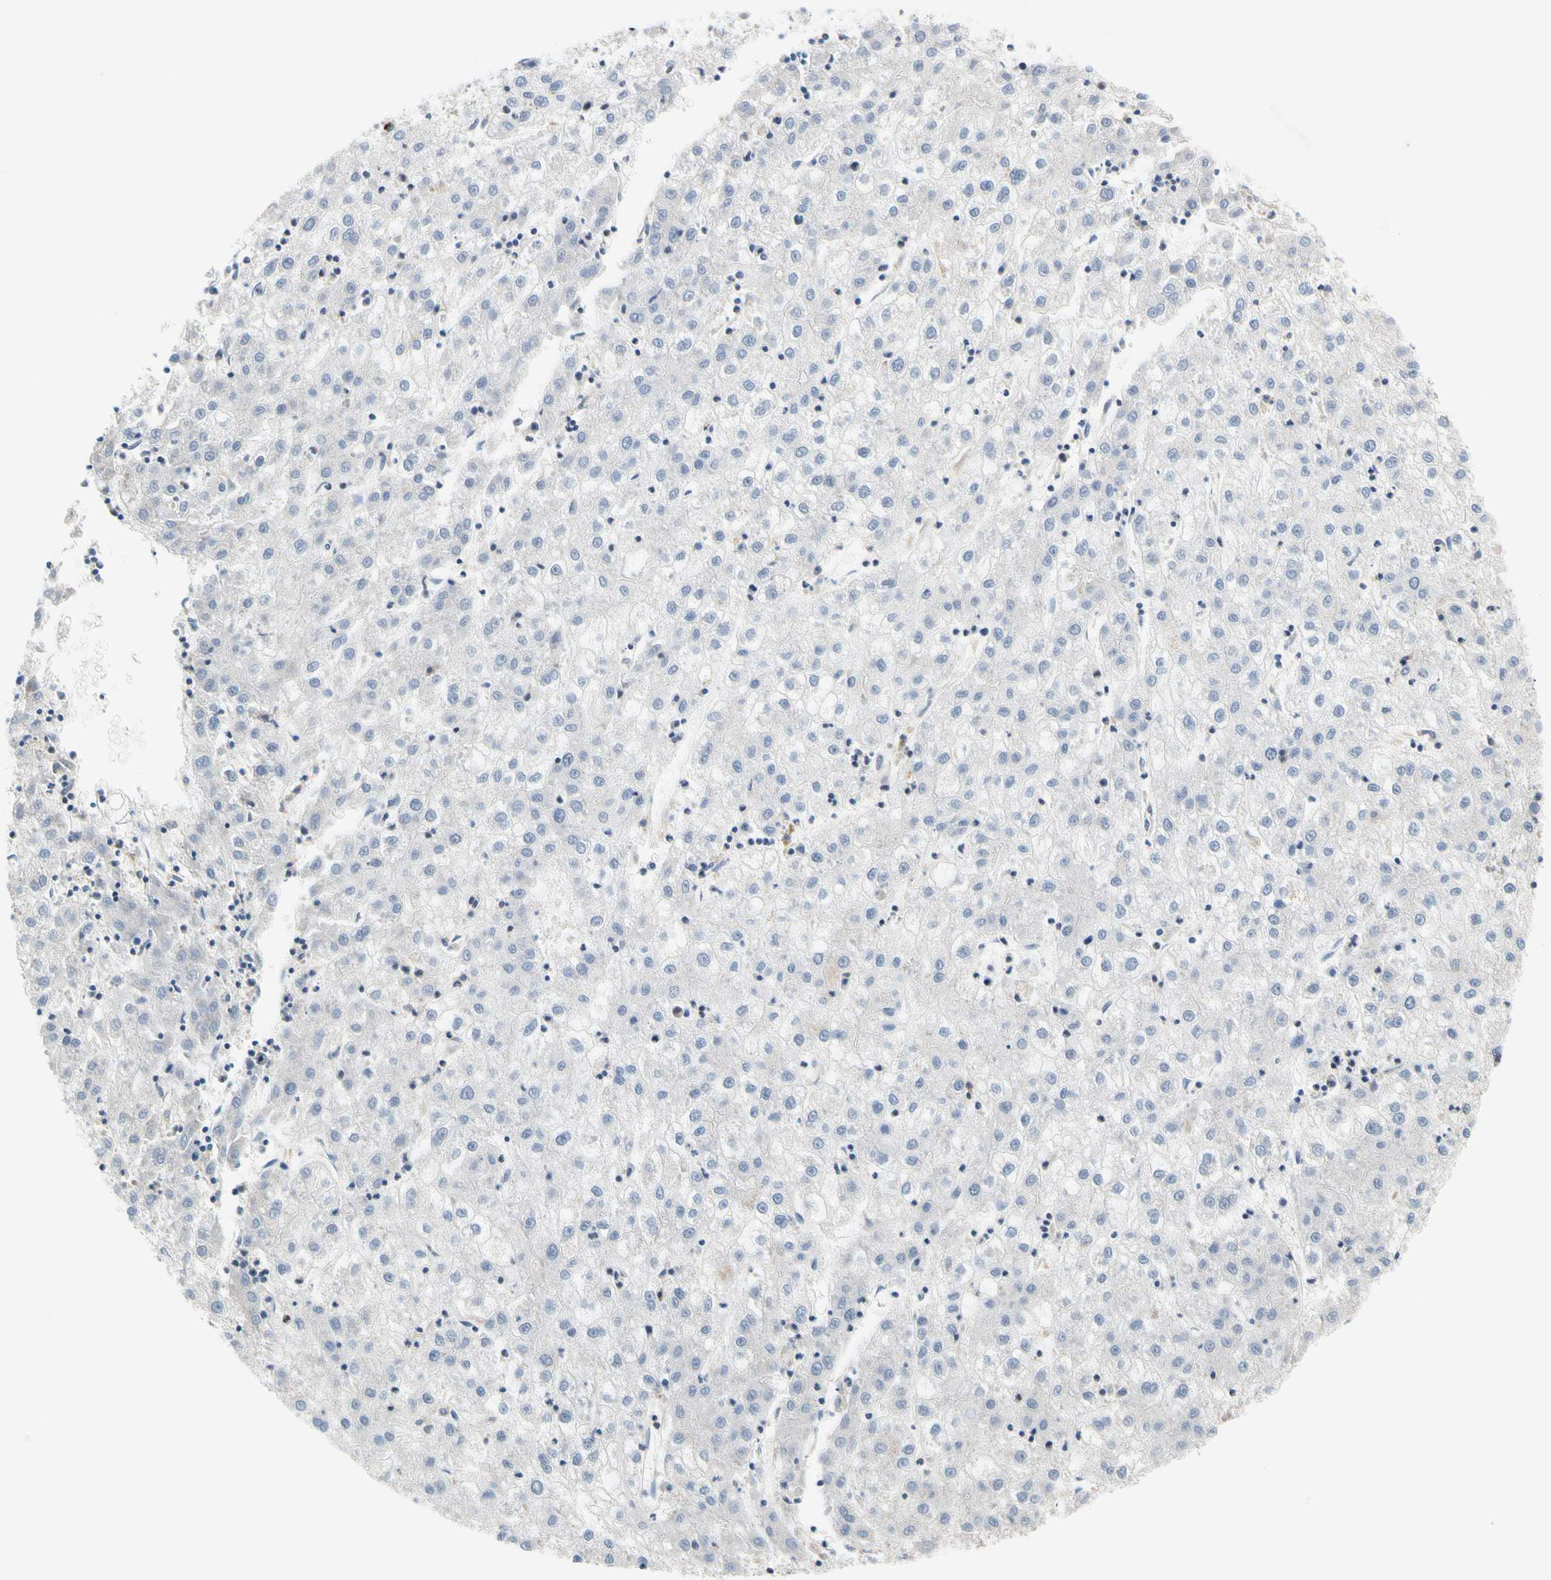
{"staining": {"intensity": "negative", "quantity": "none", "location": "none"}, "tissue": "liver cancer", "cell_type": "Tumor cells", "image_type": "cancer", "snomed": [{"axis": "morphology", "description": "Carcinoma, Hepatocellular, NOS"}, {"axis": "topography", "description": "Liver"}], "caption": "High magnification brightfield microscopy of liver cancer stained with DAB (brown) and counterstained with hematoxylin (blue): tumor cells show no significant expression.", "gene": "SP140", "patient": {"sex": "male", "age": 72}}